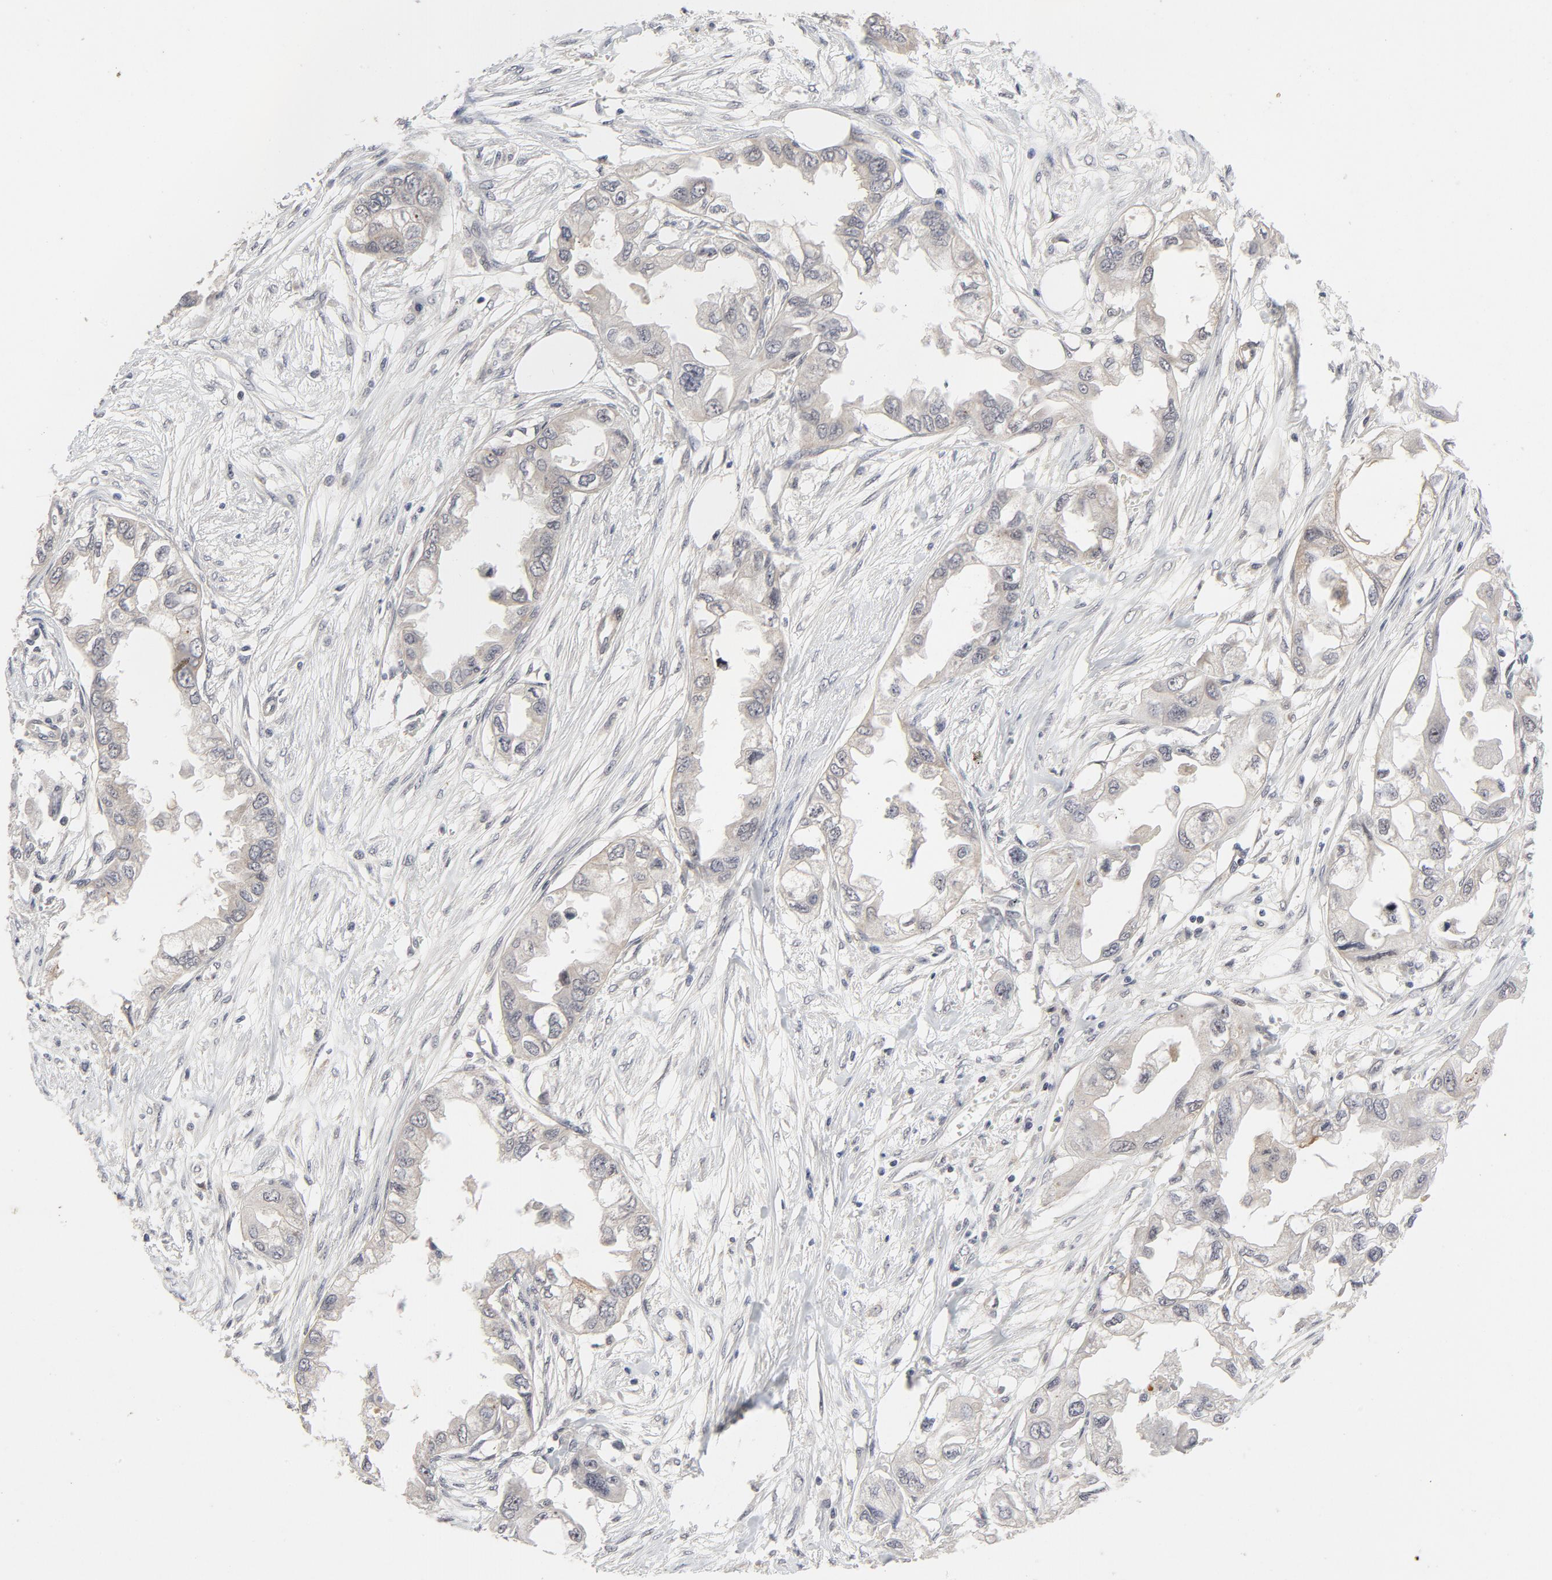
{"staining": {"intensity": "negative", "quantity": "none", "location": "none"}, "tissue": "endometrial cancer", "cell_type": "Tumor cells", "image_type": "cancer", "snomed": [{"axis": "morphology", "description": "Adenocarcinoma, NOS"}, {"axis": "topography", "description": "Endometrium"}], "caption": "Photomicrograph shows no protein positivity in tumor cells of endometrial cancer (adenocarcinoma) tissue. (Stains: DAB IHC with hematoxylin counter stain, Microscopy: brightfield microscopy at high magnification).", "gene": "ZKSCAN8", "patient": {"sex": "female", "age": 67}}